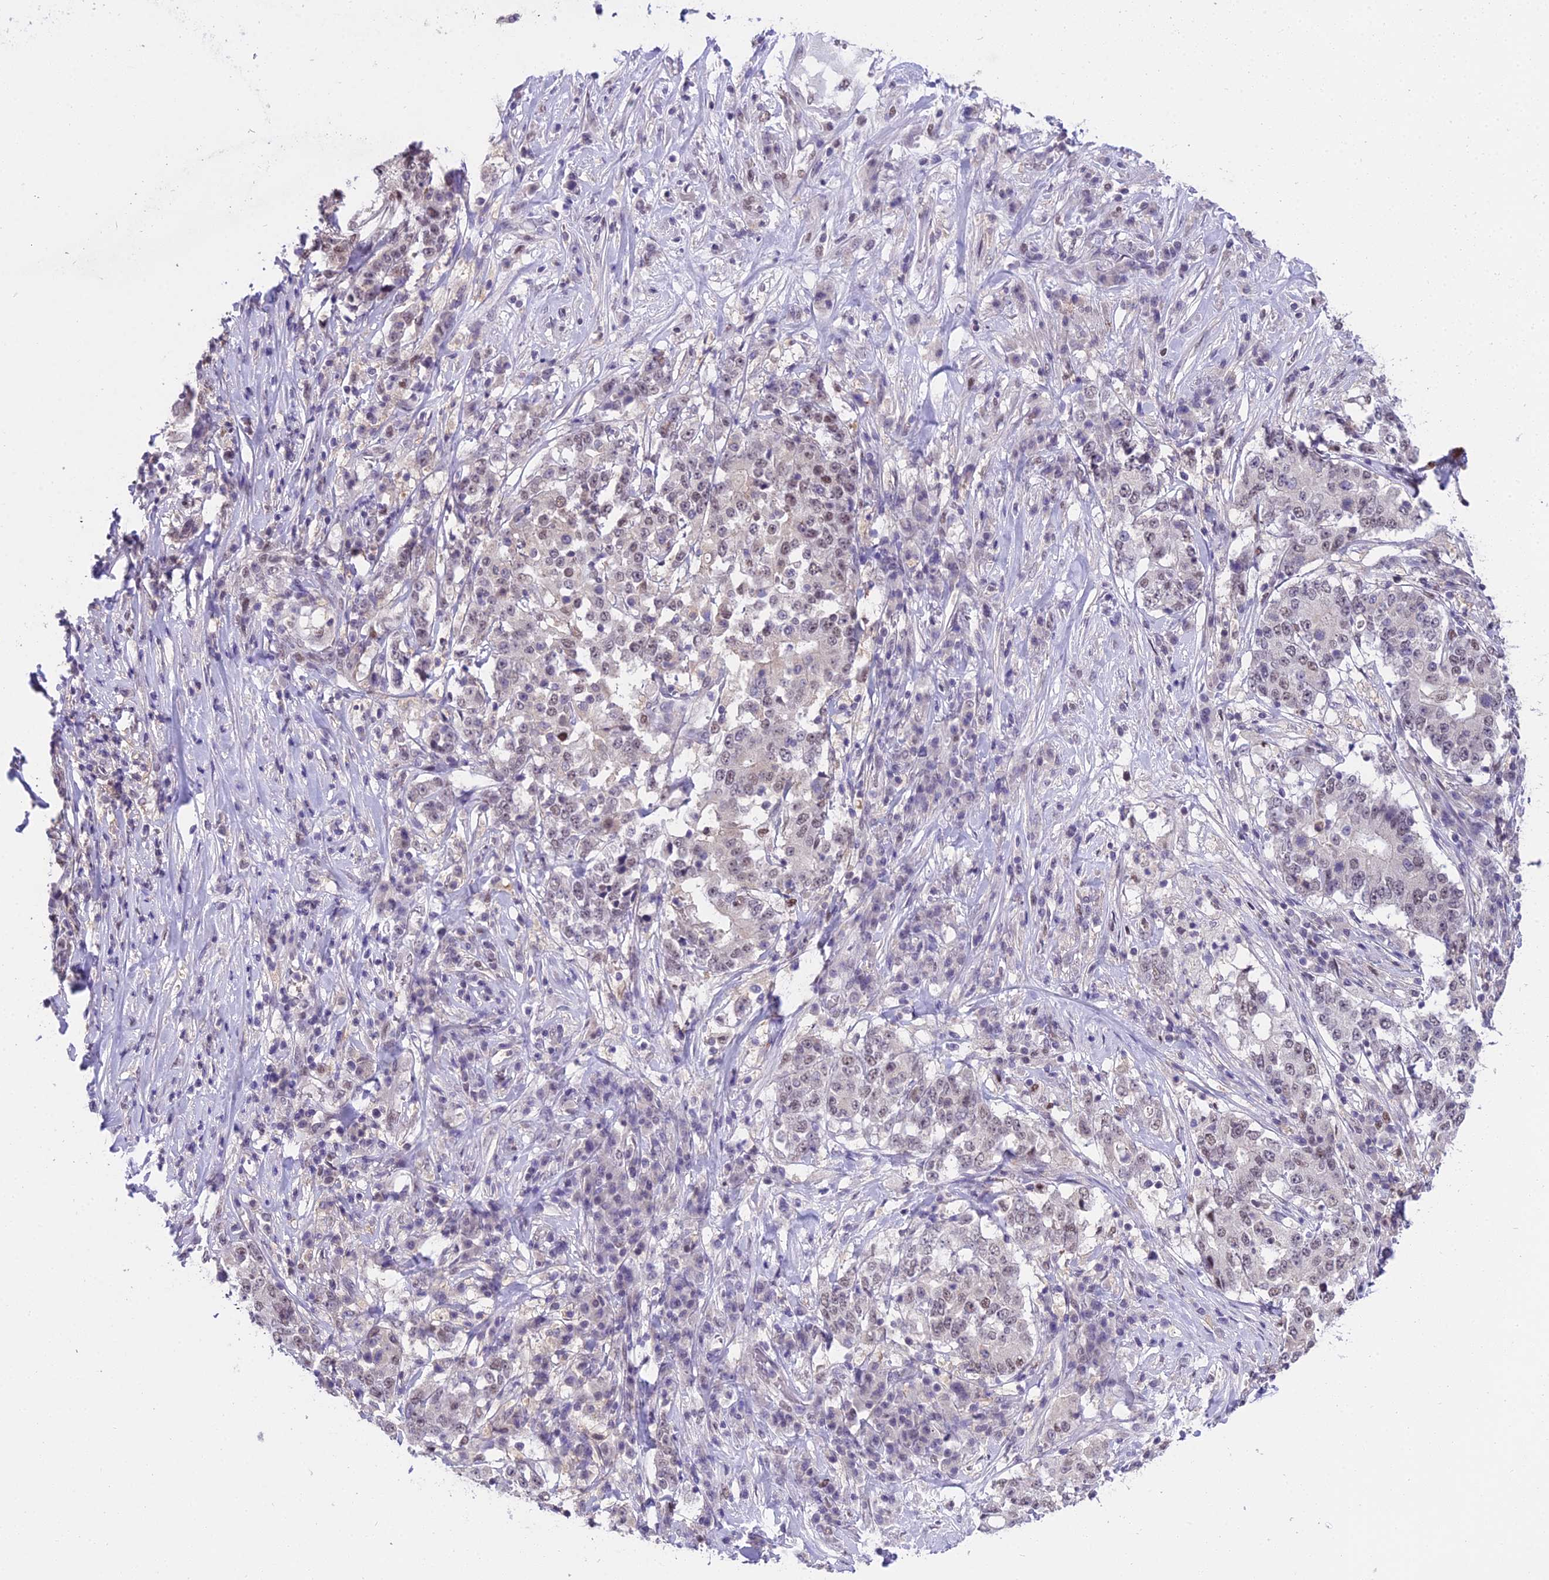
{"staining": {"intensity": "weak", "quantity": "<25%", "location": "nuclear"}, "tissue": "stomach cancer", "cell_type": "Tumor cells", "image_type": "cancer", "snomed": [{"axis": "morphology", "description": "Adenocarcinoma, NOS"}, {"axis": "topography", "description": "Stomach"}], "caption": "Image shows no significant protein positivity in tumor cells of stomach cancer. (Brightfield microscopy of DAB IHC at high magnification).", "gene": "MAT2A", "patient": {"sex": "male", "age": 59}}